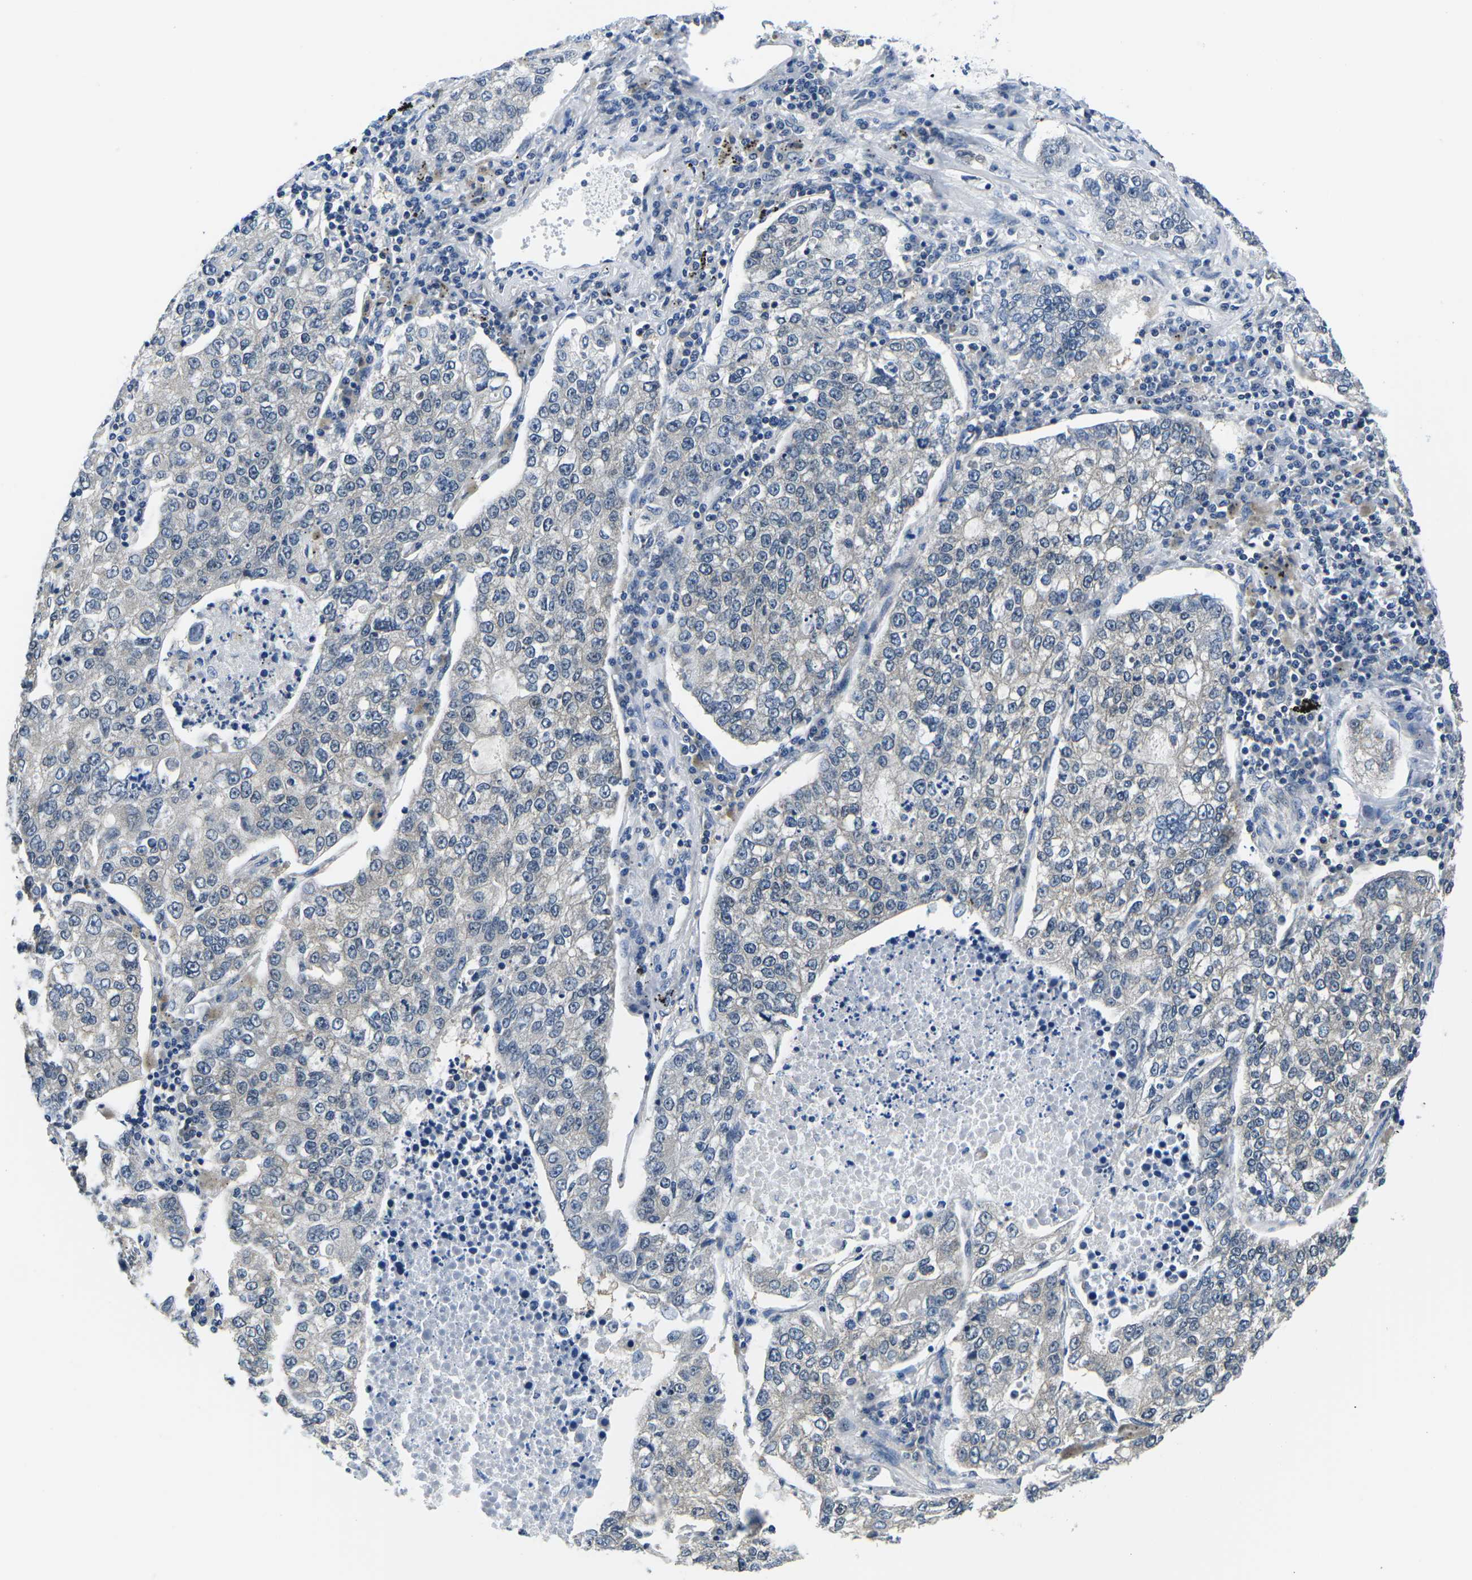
{"staining": {"intensity": "weak", "quantity": ">75%", "location": "cytoplasmic/membranous"}, "tissue": "lung cancer", "cell_type": "Tumor cells", "image_type": "cancer", "snomed": [{"axis": "morphology", "description": "Adenocarcinoma, NOS"}, {"axis": "topography", "description": "Lung"}], "caption": "This is a histology image of immunohistochemistry staining of lung cancer (adenocarcinoma), which shows weak staining in the cytoplasmic/membranous of tumor cells.", "gene": "GSK3B", "patient": {"sex": "male", "age": 49}}